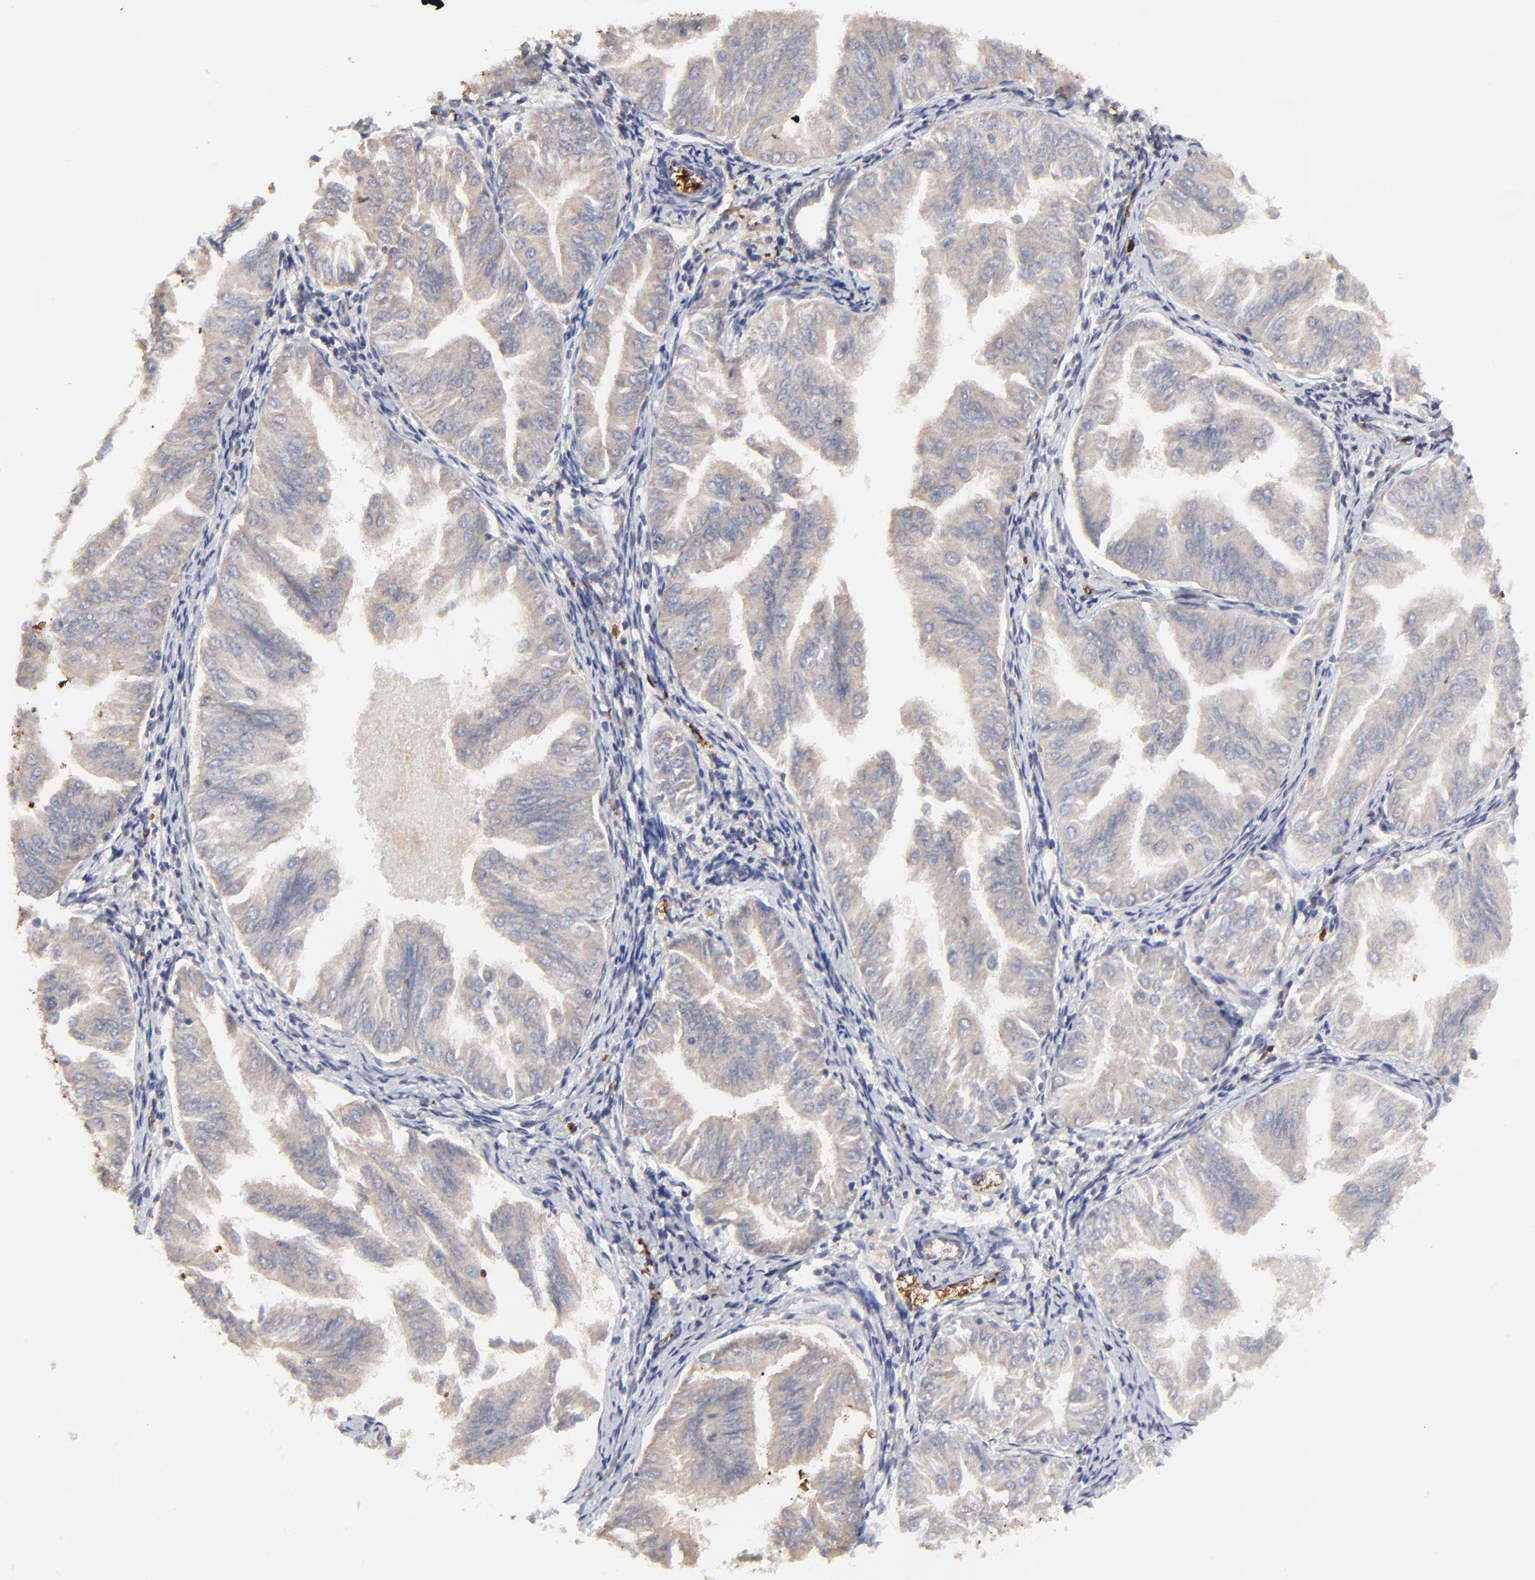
{"staining": {"intensity": "weak", "quantity": ">75%", "location": "cytoplasmic/membranous"}, "tissue": "endometrial cancer", "cell_type": "Tumor cells", "image_type": "cancer", "snomed": [{"axis": "morphology", "description": "Adenocarcinoma, NOS"}, {"axis": "topography", "description": "Endometrium"}], "caption": "A histopathology image of adenocarcinoma (endometrial) stained for a protein displays weak cytoplasmic/membranous brown staining in tumor cells.", "gene": "PAG1", "patient": {"sex": "female", "age": 53}}